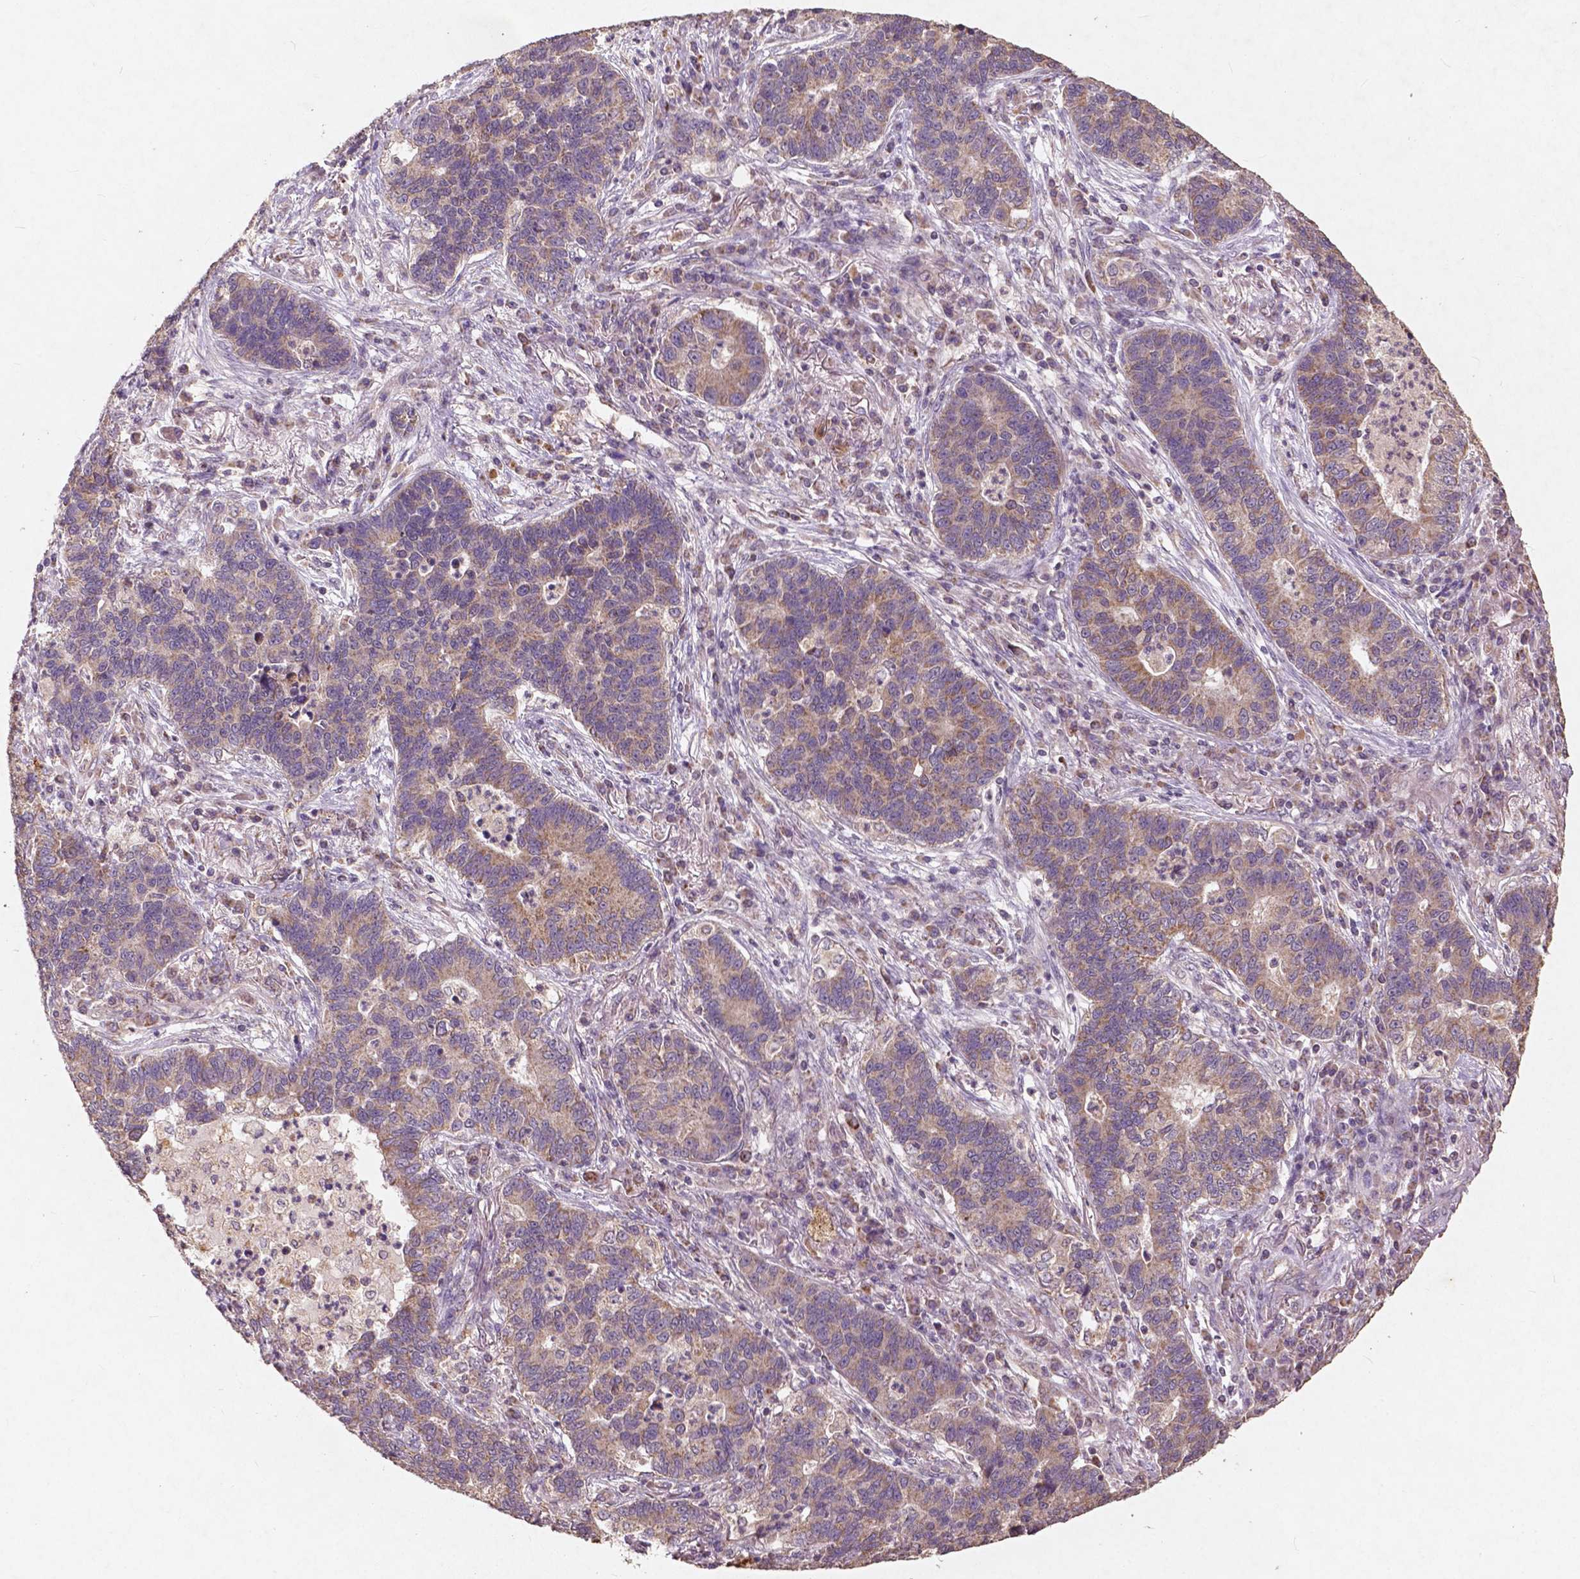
{"staining": {"intensity": "moderate", "quantity": ">75%", "location": "cytoplasmic/membranous"}, "tissue": "lung cancer", "cell_type": "Tumor cells", "image_type": "cancer", "snomed": [{"axis": "morphology", "description": "Adenocarcinoma, NOS"}, {"axis": "topography", "description": "Lung"}], "caption": "Lung cancer tissue displays moderate cytoplasmic/membranous staining in about >75% of tumor cells", "gene": "ST6GALNAC5", "patient": {"sex": "female", "age": 57}}